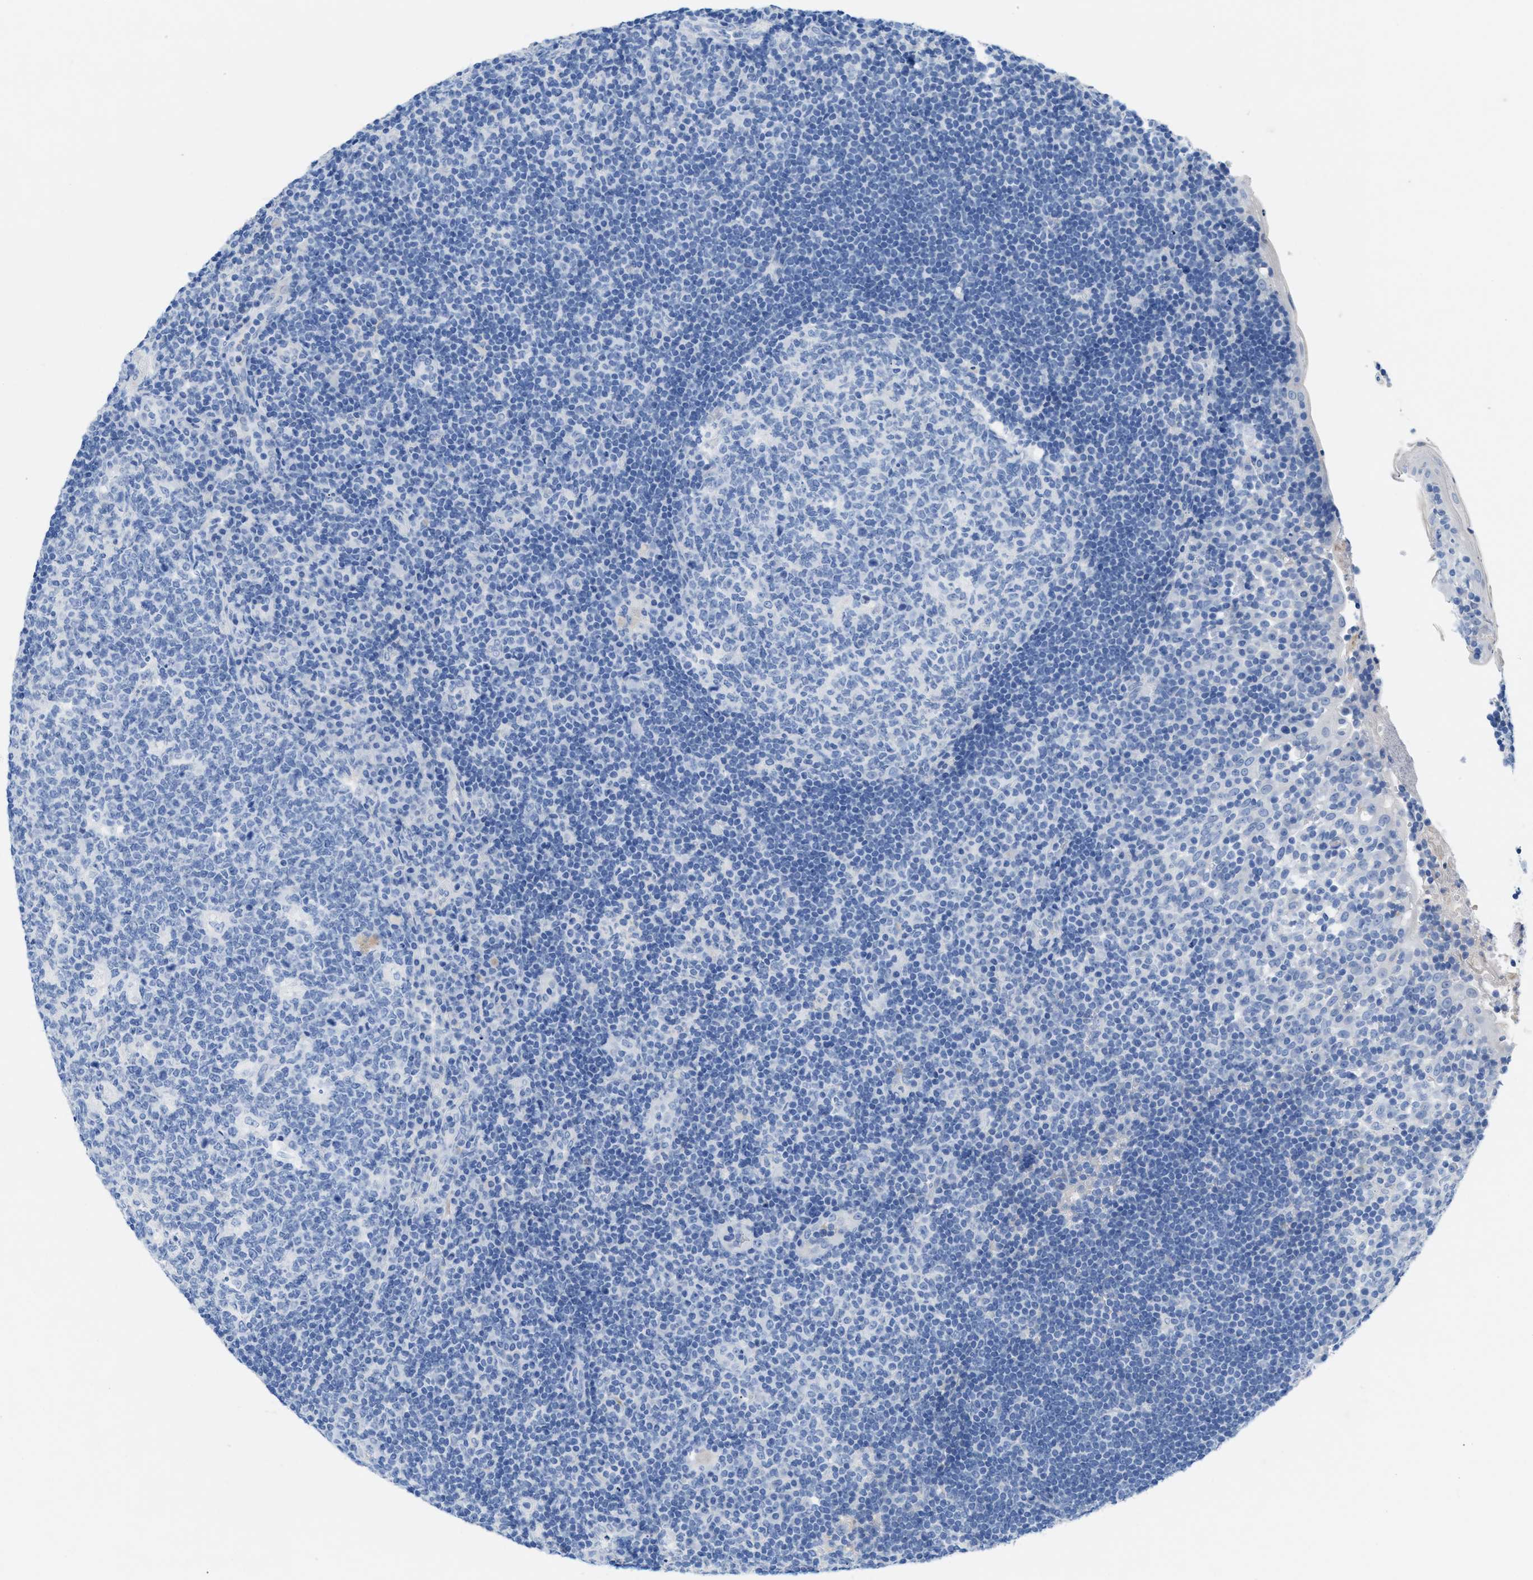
{"staining": {"intensity": "negative", "quantity": "none", "location": "none"}, "tissue": "tonsil", "cell_type": "Germinal center cells", "image_type": "normal", "snomed": [{"axis": "morphology", "description": "Normal tissue, NOS"}, {"axis": "topography", "description": "Tonsil"}], "caption": "IHC photomicrograph of benign tonsil stained for a protein (brown), which displays no staining in germinal center cells.", "gene": "ANKFN1", "patient": {"sex": "female", "age": 40}}